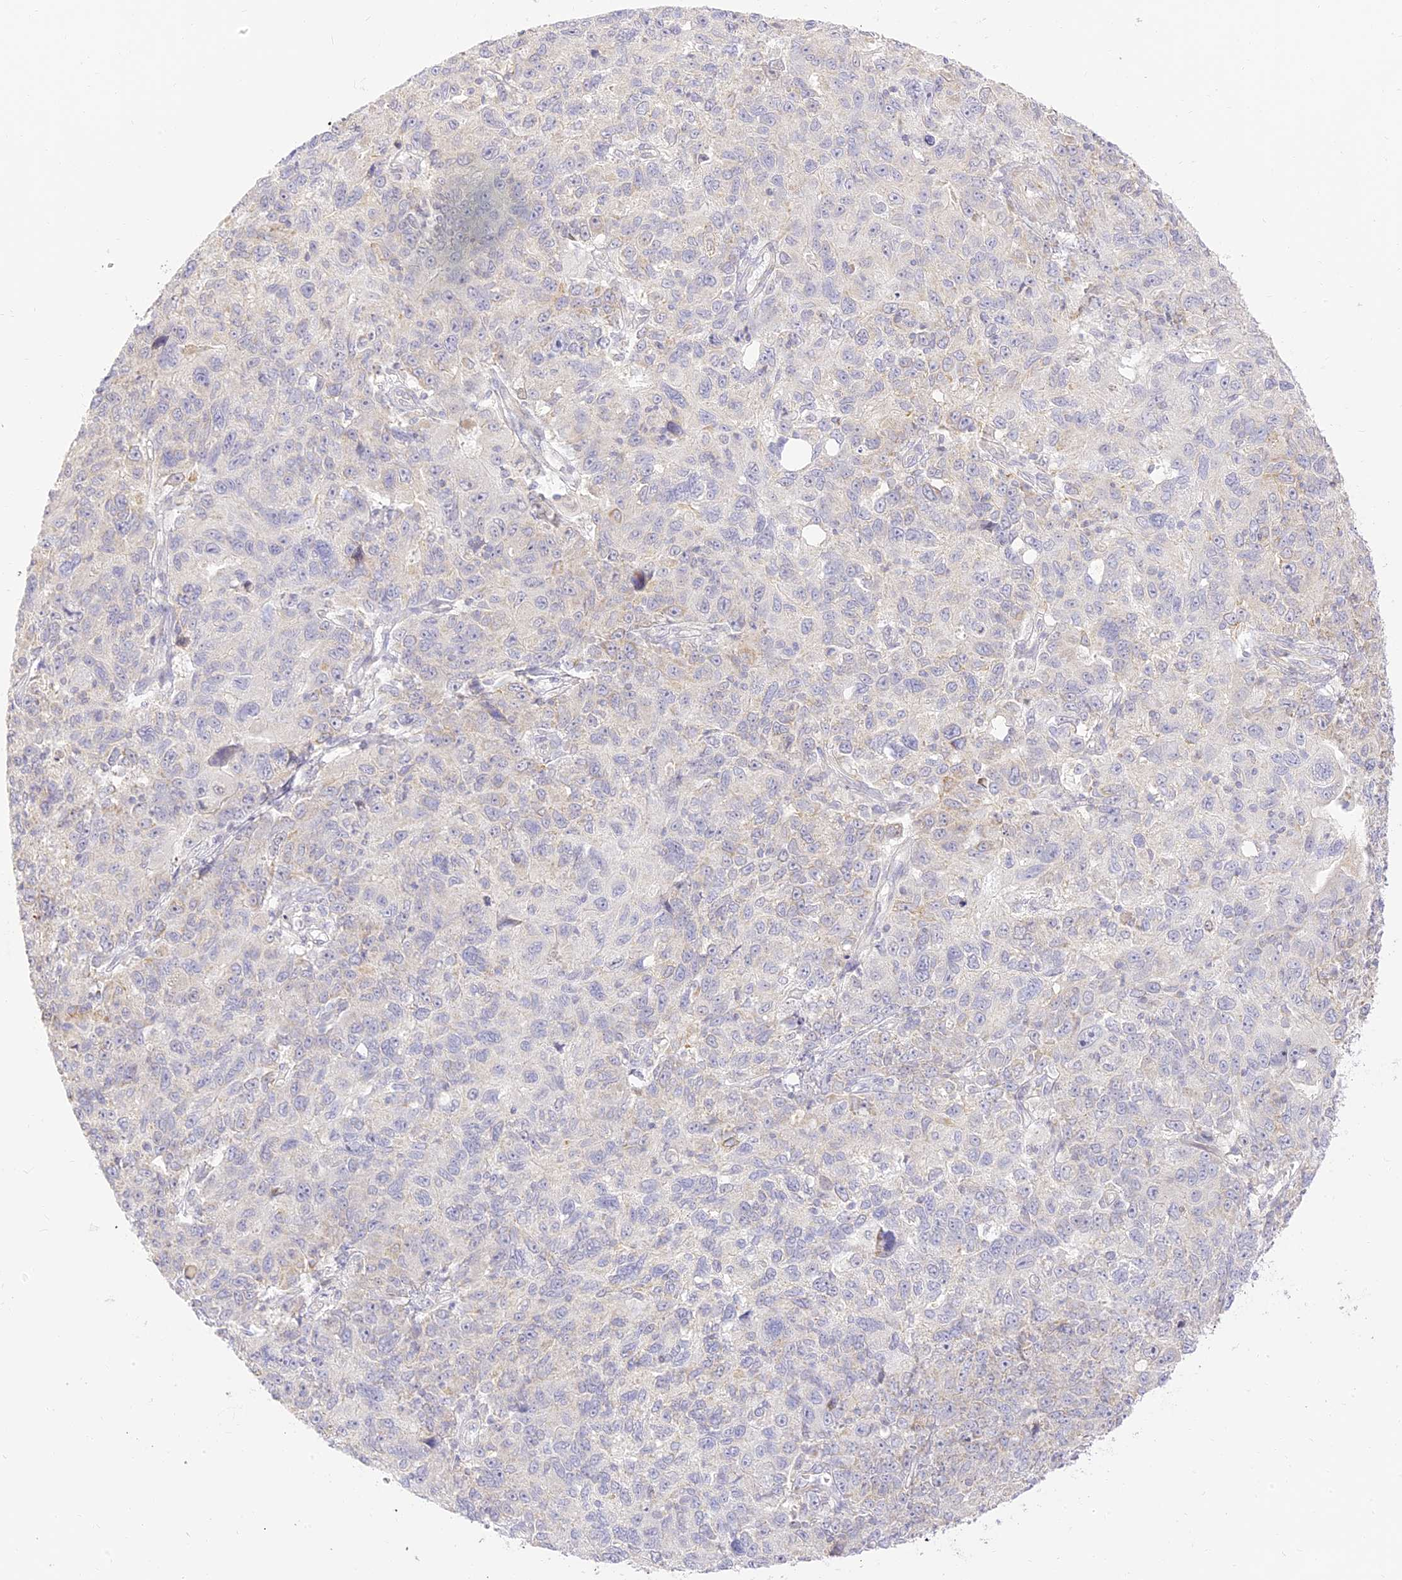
{"staining": {"intensity": "negative", "quantity": "none", "location": "none"}, "tissue": "ovarian cancer", "cell_type": "Tumor cells", "image_type": "cancer", "snomed": [{"axis": "morphology", "description": "Carcinoma, endometroid"}, {"axis": "topography", "description": "Ovary"}], "caption": "A histopathology image of ovarian cancer (endometroid carcinoma) stained for a protein displays no brown staining in tumor cells.", "gene": "LRRC15", "patient": {"sex": "female", "age": 42}}